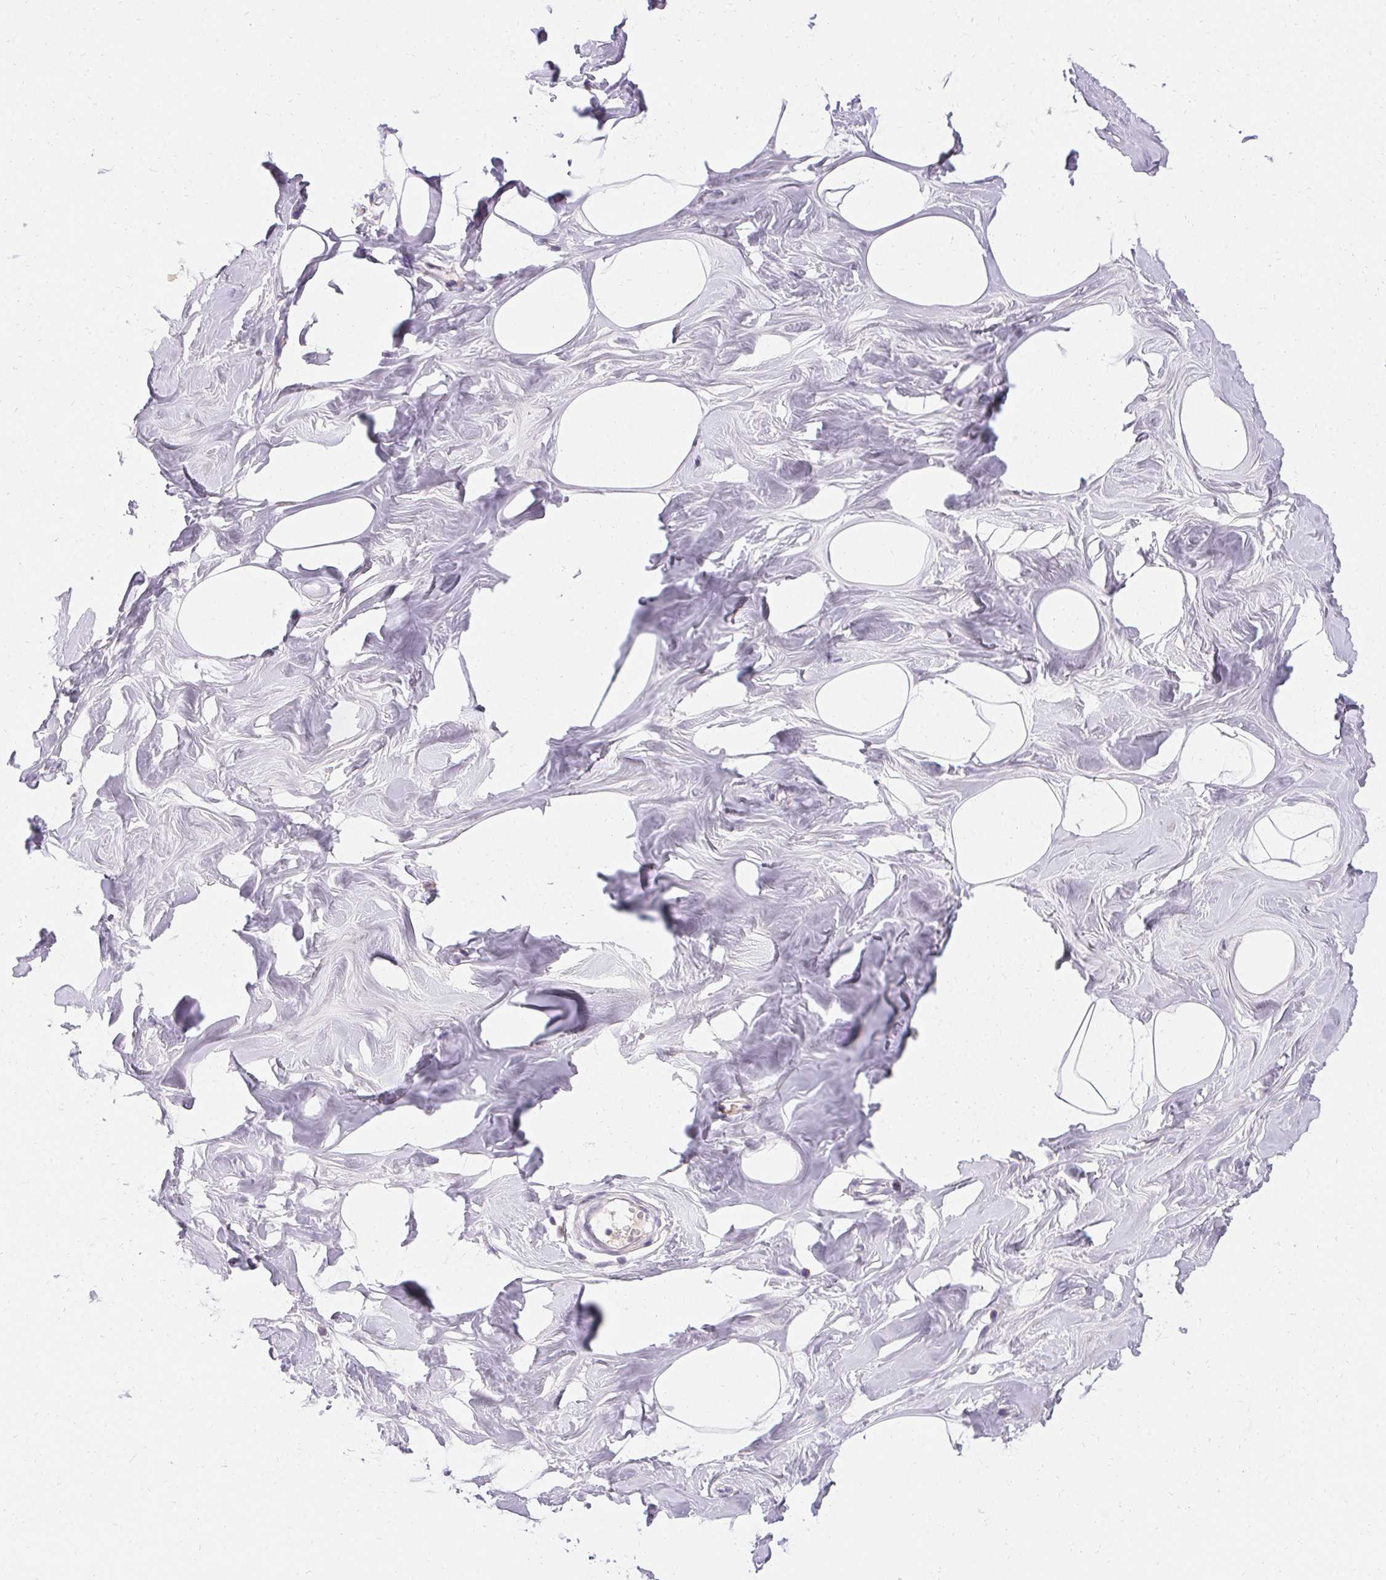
{"staining": {"intensity": "negative", "quantity": "none", "location": "none"}, "tissue": "breast", "cell_type": "Adipocytes", "image_type": "normal", "snomed": [{"axis": "morphology", "description": "Normal tissue, NOS"}, {"axis": "topography", "description": "Breast"}], "caption": "The micrograph displays no staining of adipocytes in normal breast.", "gene": "TRIP13", "patient": {"sex": "female", "age": 27}}